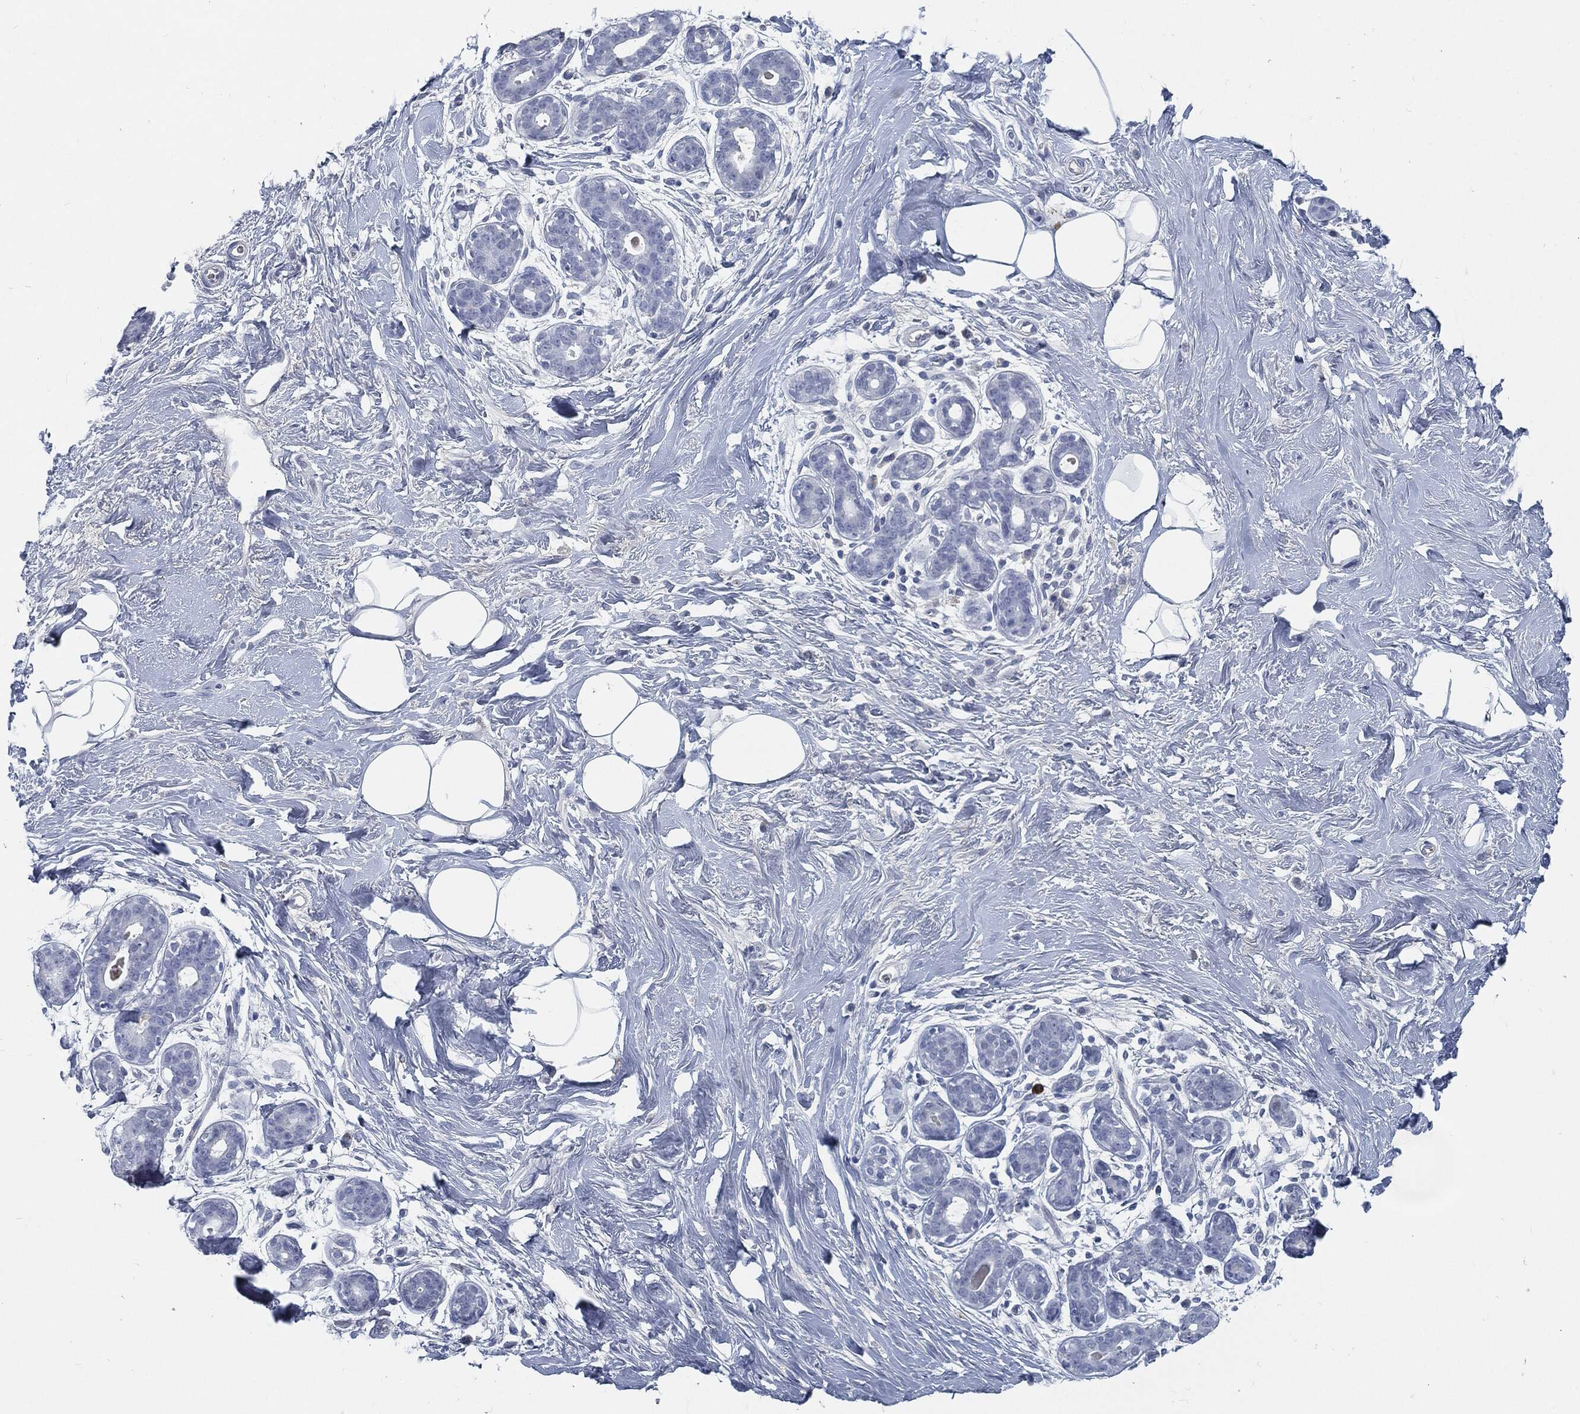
{"staining": {"intensity": "negative", "quantity": "none", "location": "none"}, "tissue": "breast", "cell_type": "Adipocytes", "image_type": "normal", "snomed": [{"axis": "morphology", "description": "Normal tissue, NOS"}, {"axis": "topography", "description": "Breast"}], "caption": "Immunohistochemical staining of normal human breast reveals no significant expression in adipocytes. (DAB immunohistochemistry, high magnification).", "gene": "MST1", "patient": {"sex": "female", "age": 43}}